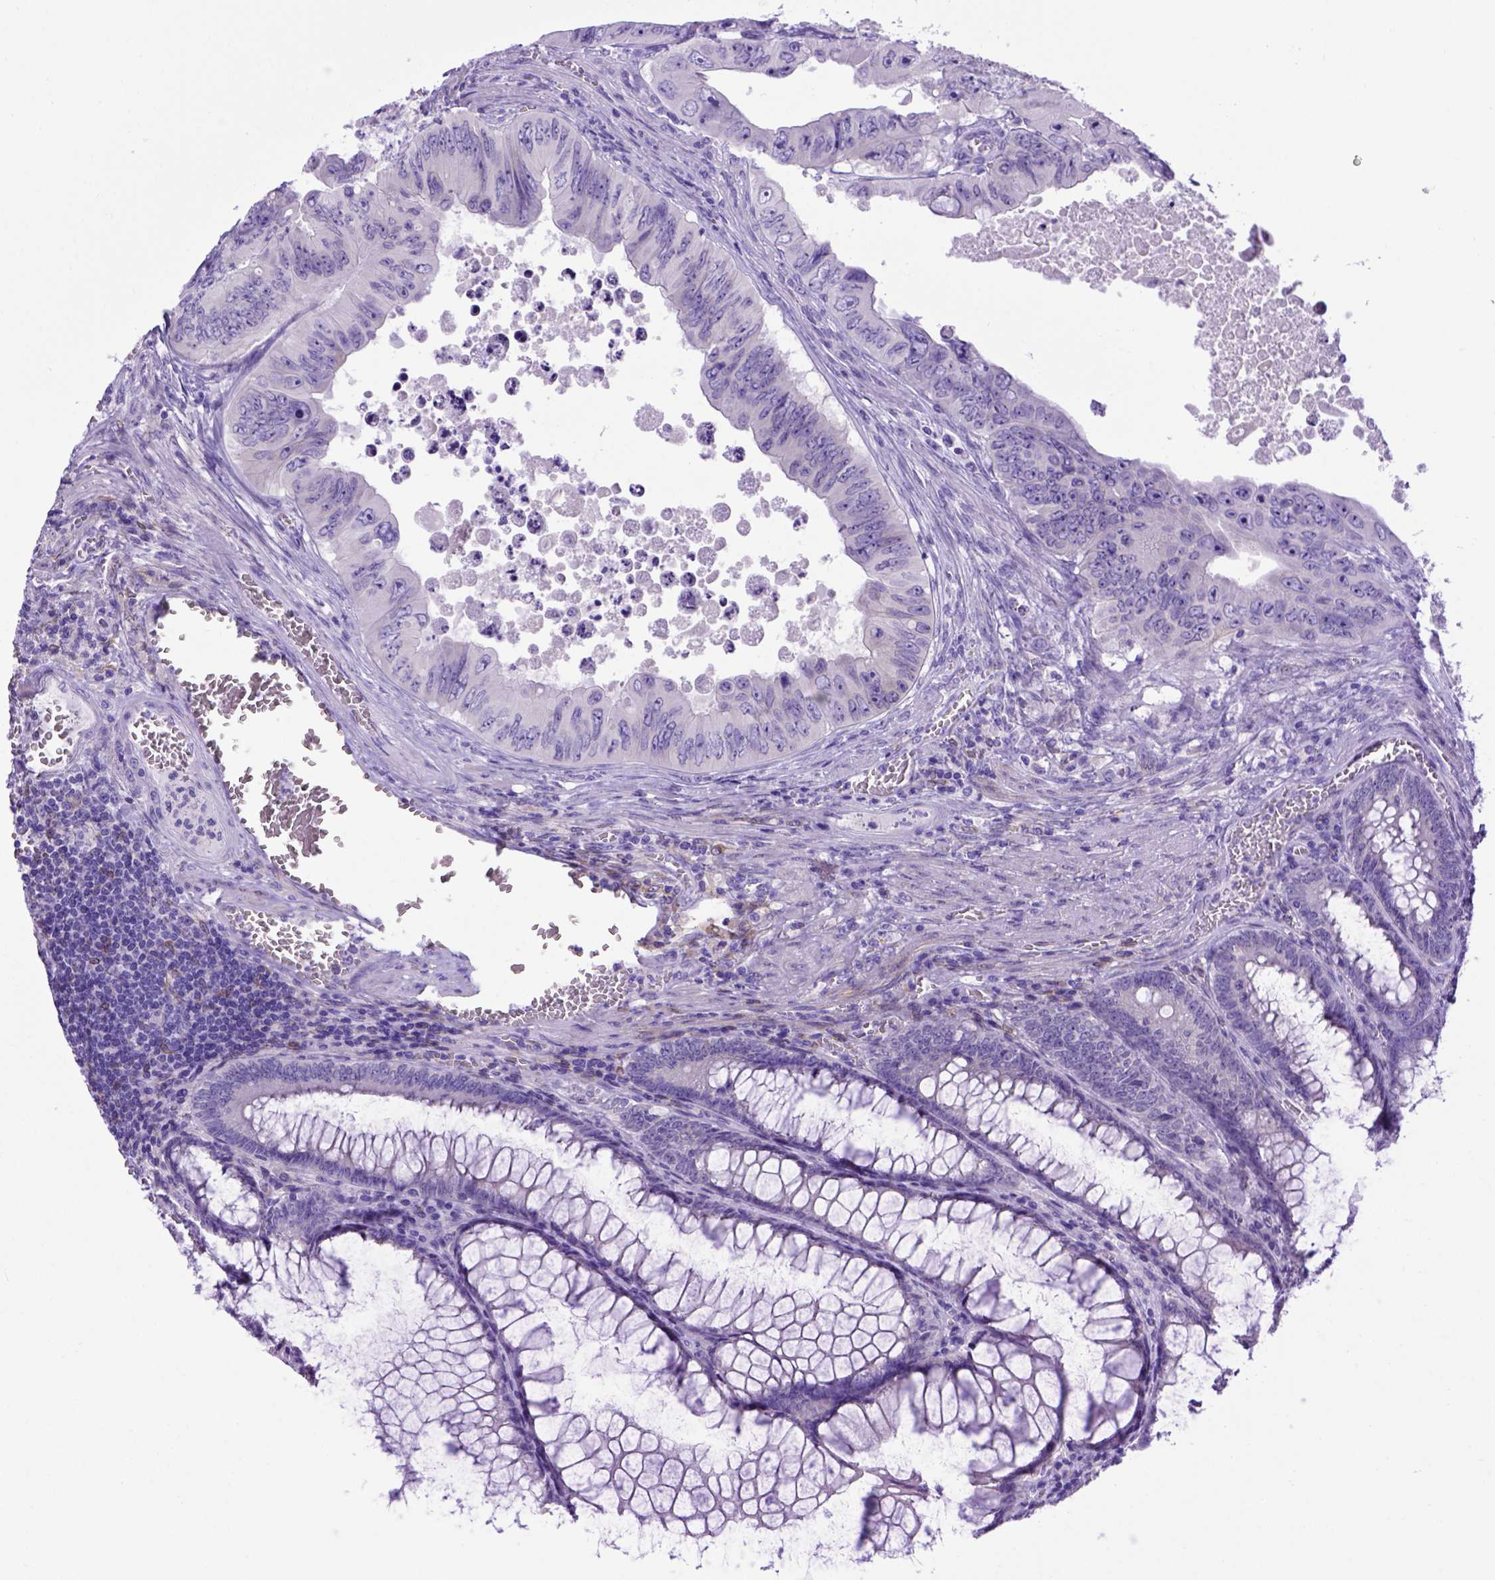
{"staining": {"intensity": "negative", "quantity": "none", "location": "none"}, "tissue": "colorectal cancer", "cell_type": "Tumor cells", "image_type": "cancer", "snomed": [{"axis": "morphology", "description": "Adenocarcinoma, NOS"}, {"axis": "topography", "description": "Colon"}], "caption": "High magnification brightfield microscopy of colorectal cancer stained with DAB (3,3'-diaminobenzidine) (brown) and counterstained with hematoxylin (blue): tumor cells show no significant staining. (DAB immunohistochemistry with hematoxylin counter stain).", "gene": "PTGES", "patient": {"sex": "female", "age": 84}}